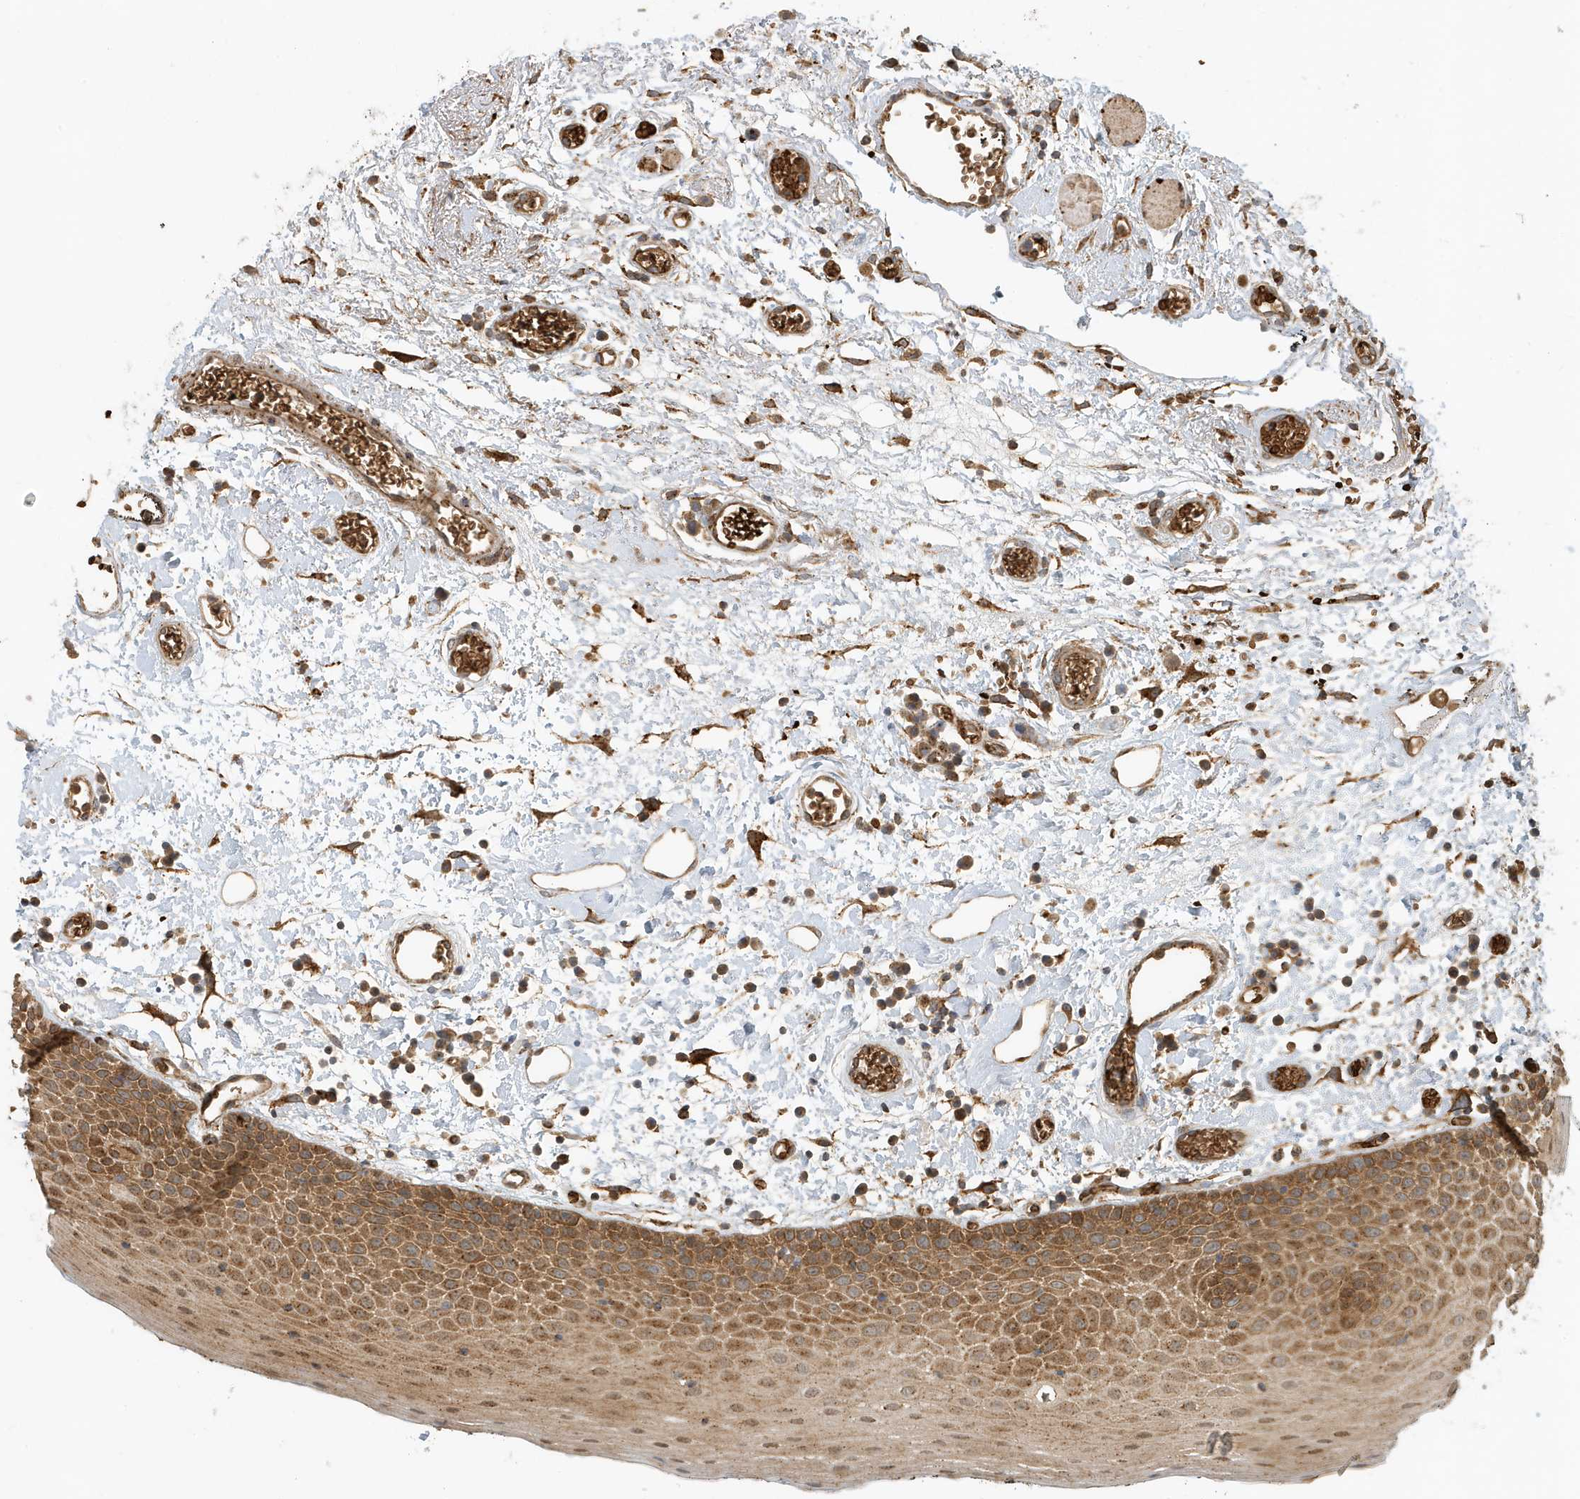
{"staining": {"intensity": "moderate", "quantity": ">75%", "location": "cytoplasmic/membranous"}, "tissue": "oral mucosa", "cell_type": "Squamous epithelial cells", "image_type": "normal", "snomed": [{"axis": "morphology", "description": "Normal tissue, NOS"}, {"axis": "topography", "description": "Oral tissue"}], "caption": "Human oral mucosa stained with a brown dye displays moderate cytoplasmic/membranous positive positivity in about >75% of squamous epithelial cells.", "gene": "FYCO1", "patient": {"sex": "male", "age": 74}}